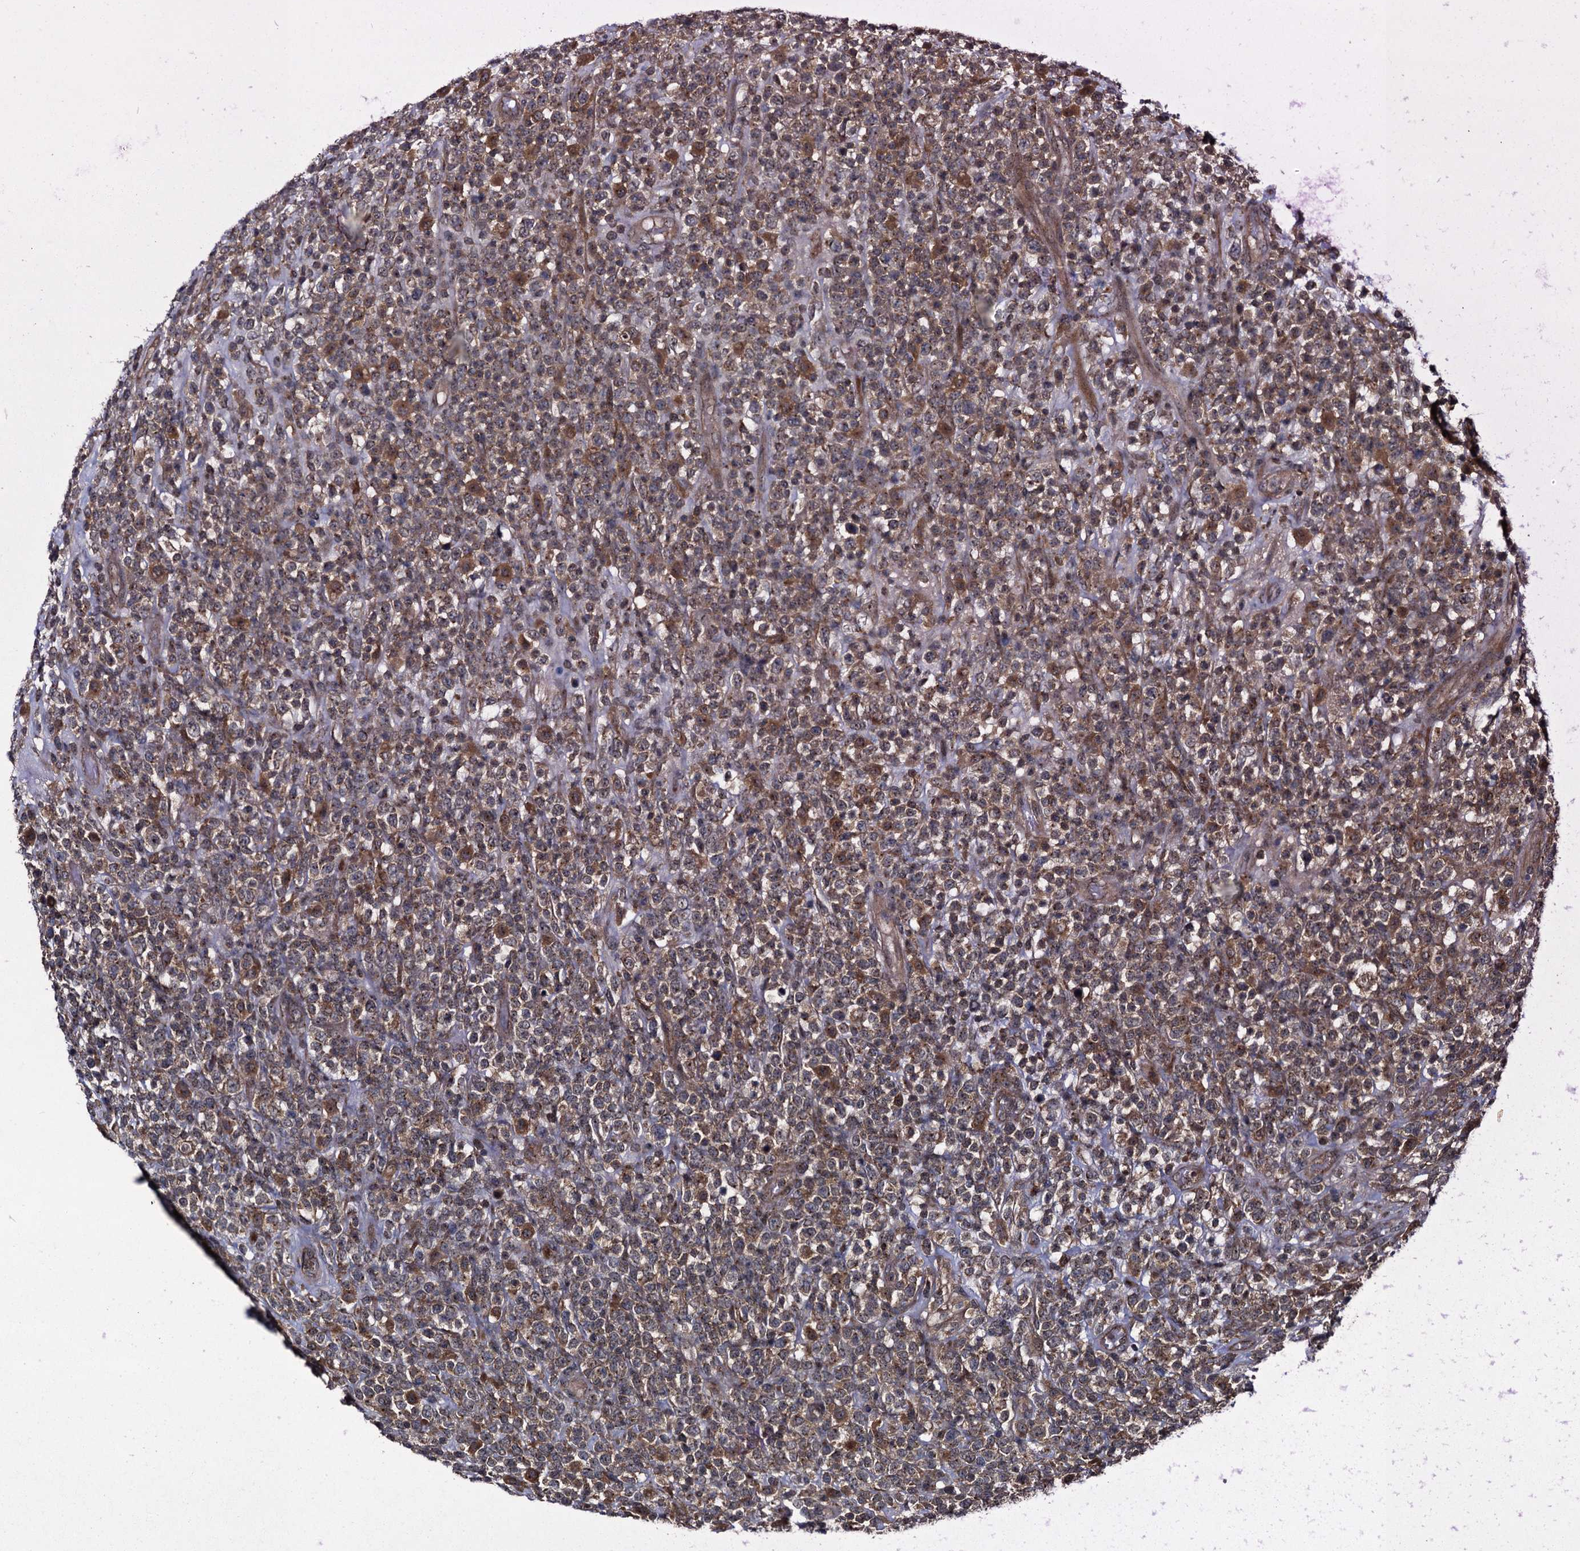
{"staining": {"intensity": "moderate", "quantity": "25%-75%", "location": "cytoplasmic/membranous"}, "tissue": "lymphoma", "cell_type": "Tumor cells", "image_type": "cancer", "snomed": [{"axis": "morphology", "description": "Malignant lymphoma, non-Hodgkin's type, High grade"}, {"axis": "topography", "description": "Colon"}], "caption": "Tumor cells reveal moderate cytoplasmic/membranous expression in approximately 25%-75% of cells in malignant lymphoma, non-Hodgkin's type (high-grade). The staining was performed using DAB to visualize the protein expression in brown, while the nuclei were stained in blue with hematoxylin (Magnification: 20x).", "gene": "KXD1", "patient": {"sex": "female", "age": 53}}